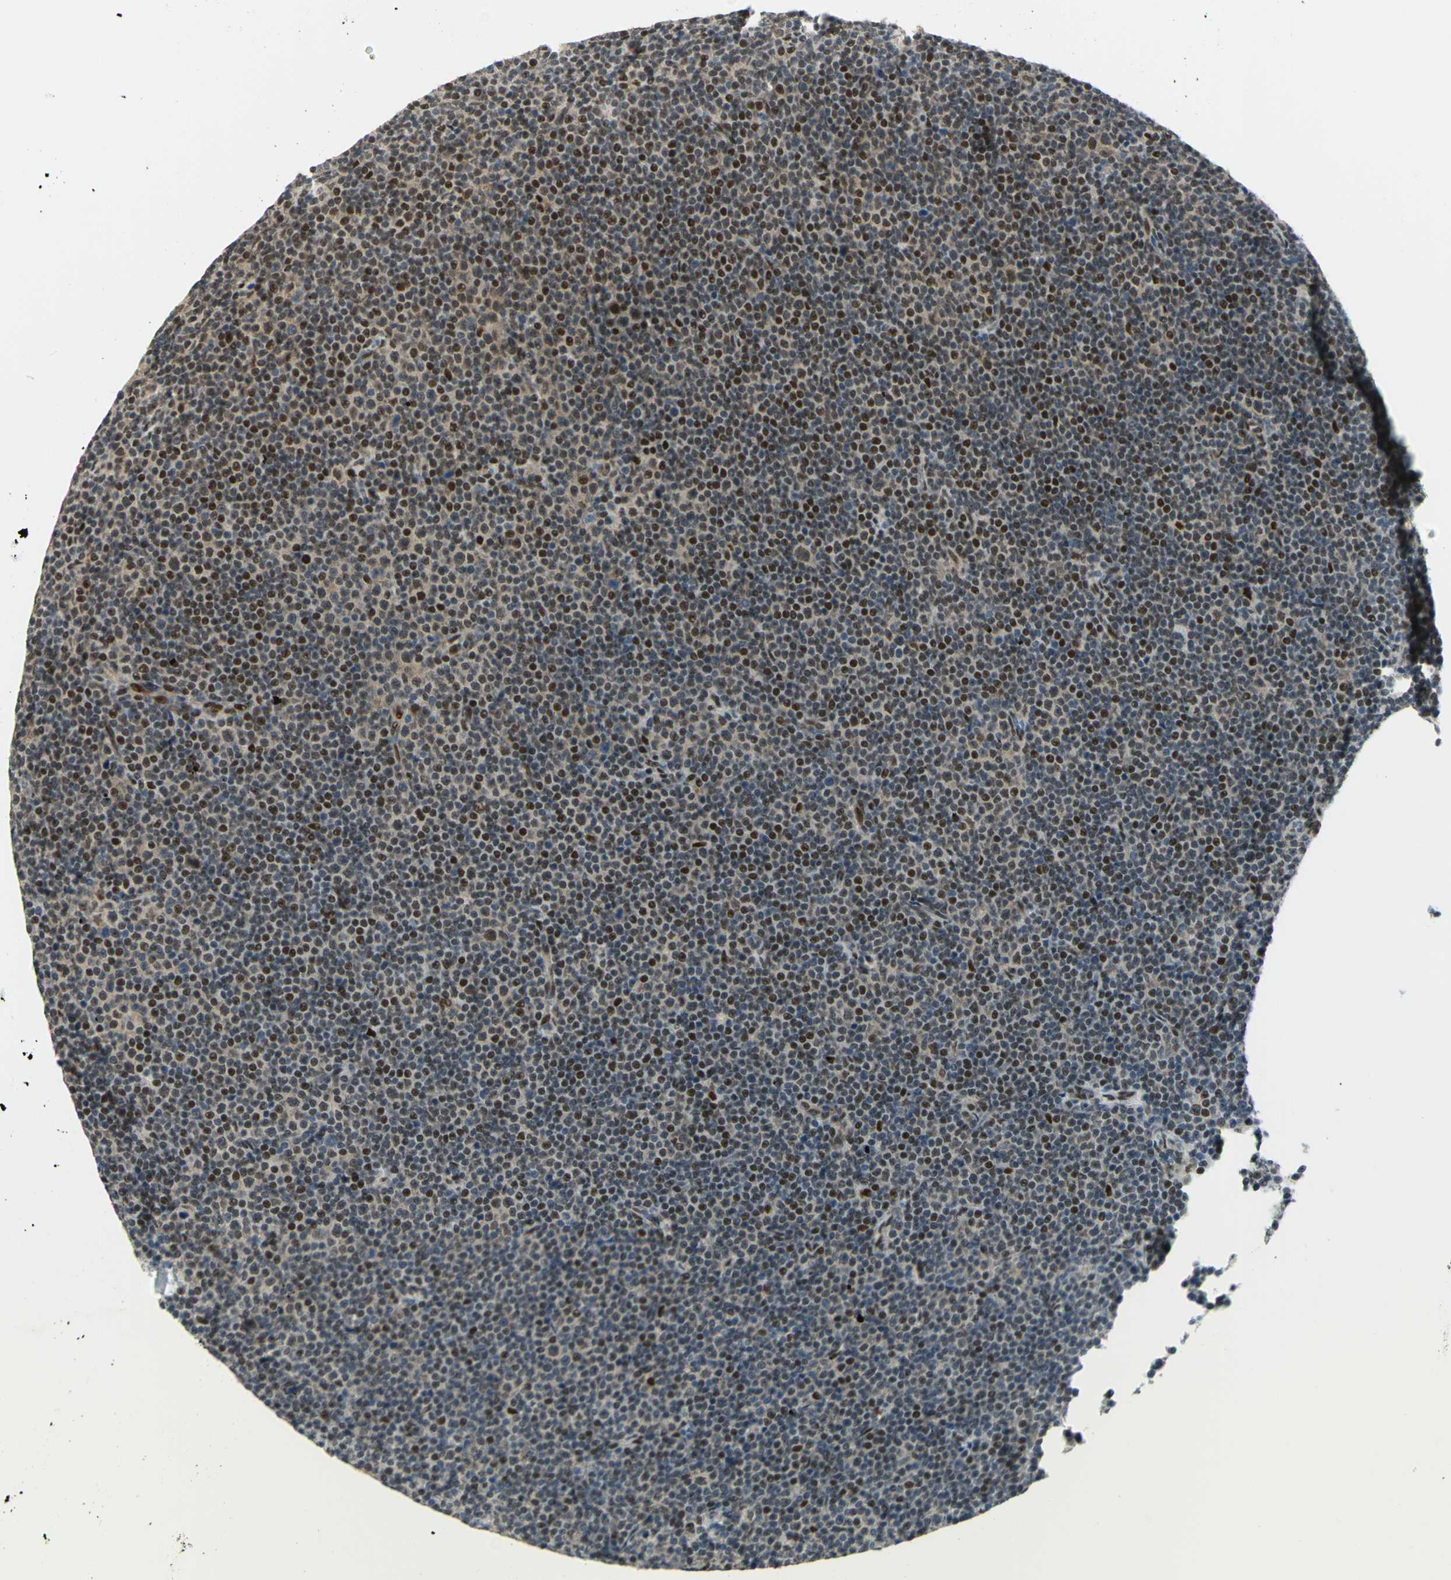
{"staining": {"intensity": "moderate", "quantity": "25%-75%", "location": "nuclear"}, "tissue": "lymphoma", "cell_type": "Tumor cells", "image_type": "cancer", "snomed": [{"axis": "morphology", "description": "Malignant lymphoma, non-Hodgkin's type, Low grade"}, {"axis": "topography", "description": "Lymph node"}], "caption": "Lymphoma stained for a protein displays moderate nuclear positivity in tumor cells.", "gene": "DDX1", "patient": {"sex": "female", "age": 67}}